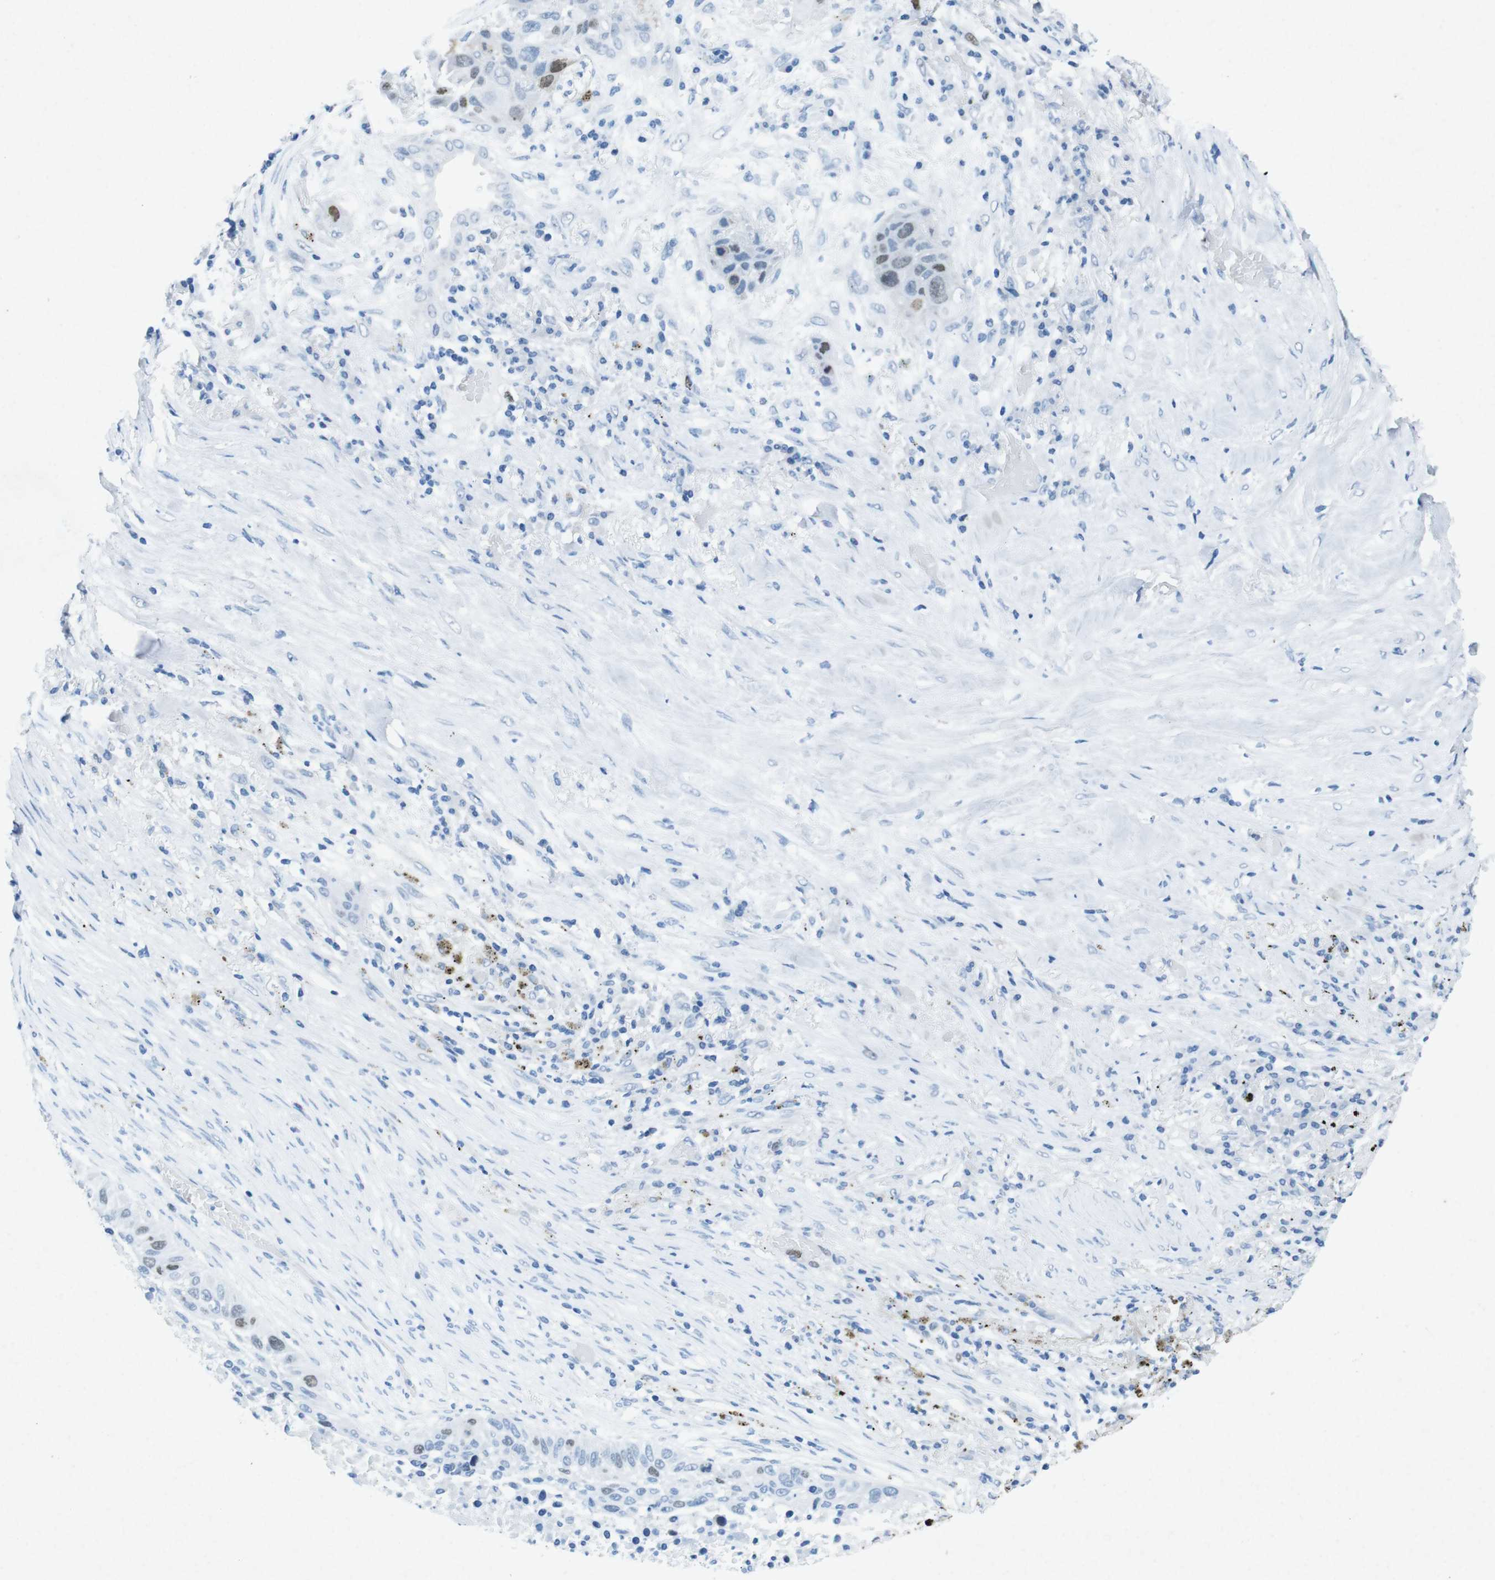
{"staining": {"intensity": "moderate", "quantity": "<25%", "location": "nuclear"}, "tissue": "lung cancer", "cell_type": "Tumor cells", "image_type": "cancer", "snomed": [{"axis": "morphology", "description": "Squamous cell carcinoma, NOS"}, {"axis": "topography", "description": "Lung"}], "caption": "Immunohistochemistry (IHC) micrograph of neoplastic tissue: lung cancer (squamous cell carcinoma) stained using immunohistochemistry shows low levels of moderate protein expression localized specifically in the nuclear of tumor cells, appearing as a nuclear brown color.", "gene": "CTAG1B", "patient": {"sex": "male", "age": 57}}